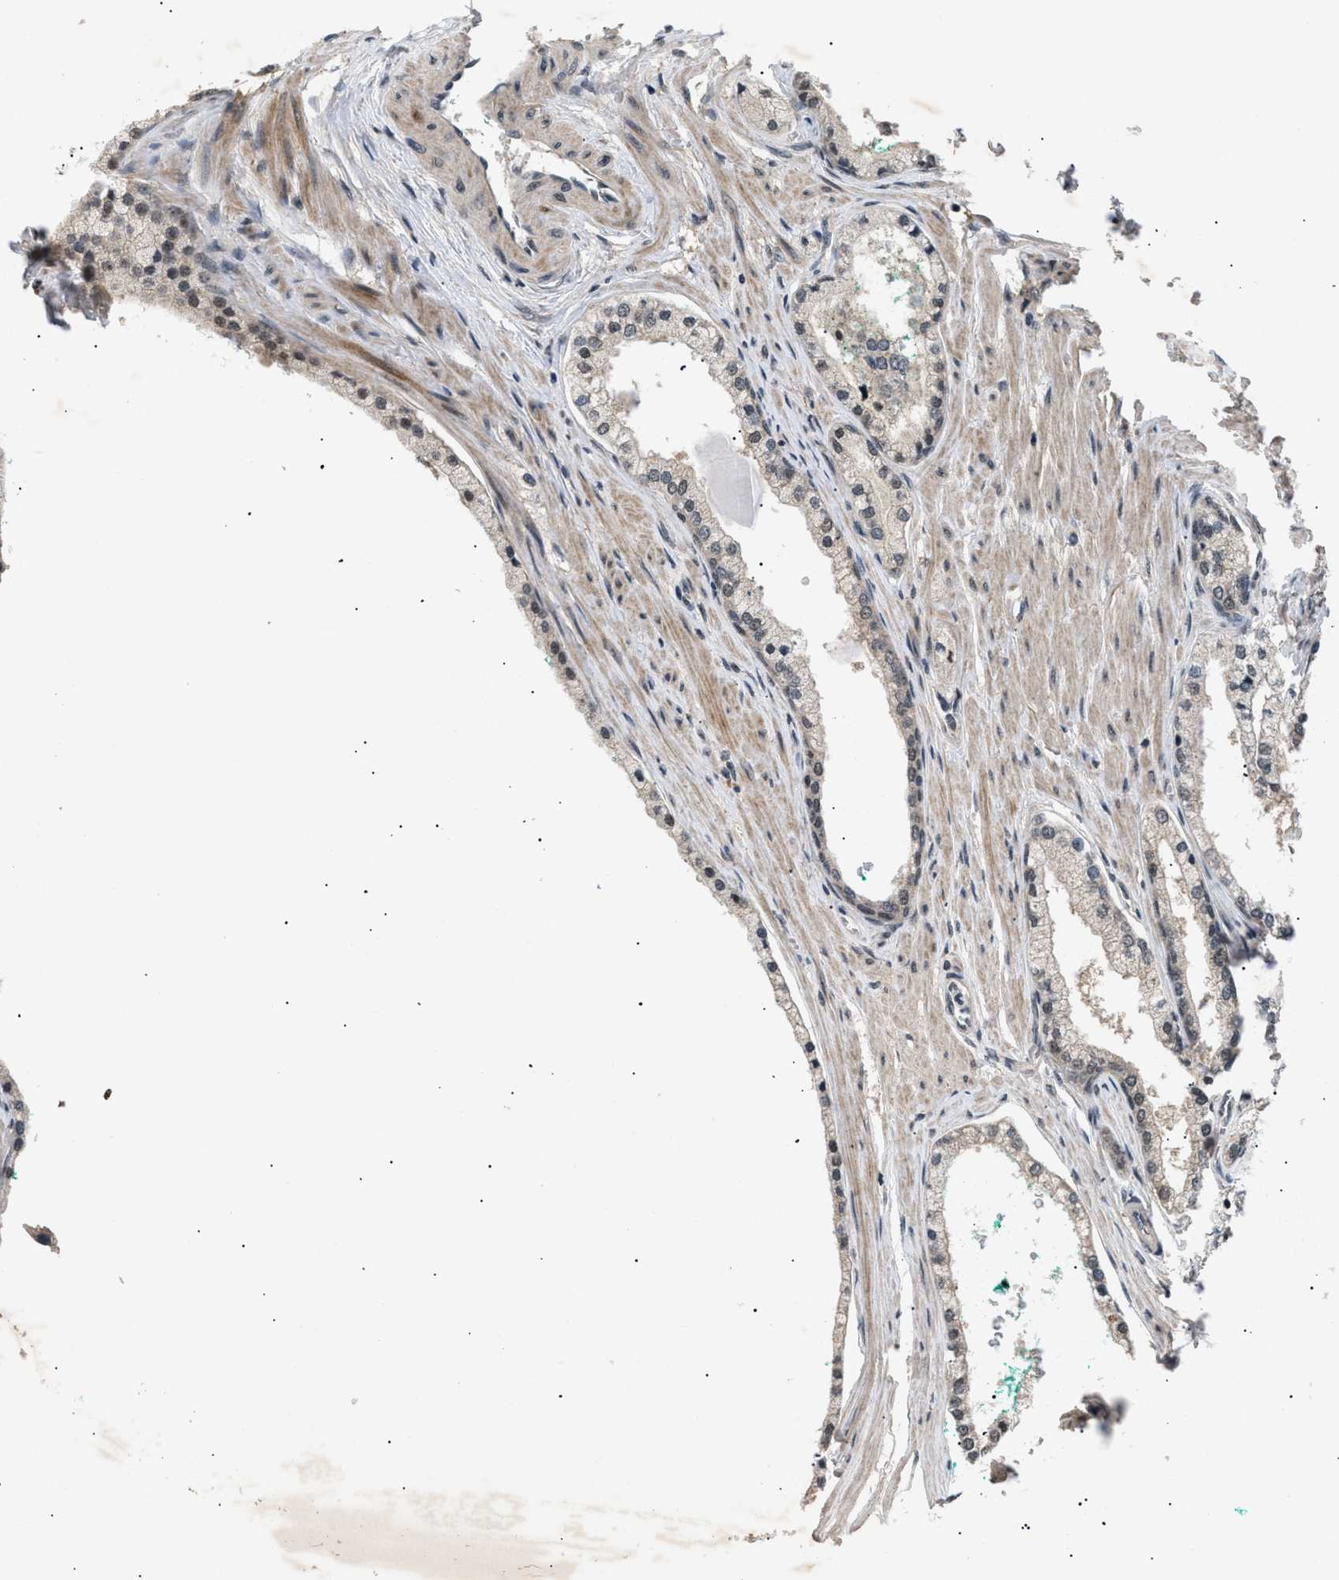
{"staining": {"intensity": "moderate", "quantity": "<25%", "location": "nuclear"}, "tissue": "prostate cancer", "cell_type": "Tumor cells", "image_type": "cancer", "snomed": [{"axis": "morphology", "description": "Adenocarcinoma, Low grade"}, {"axis": "topography", "description": "Prostate"}], "caption": "Moderate nuclear positivity for a protein is present in approximately <25% of tumor cells of prostate cancer using immunohistochemistry (IHC).", "gene": "RBM5", "patient": {"sex": "male", "age": 63}}